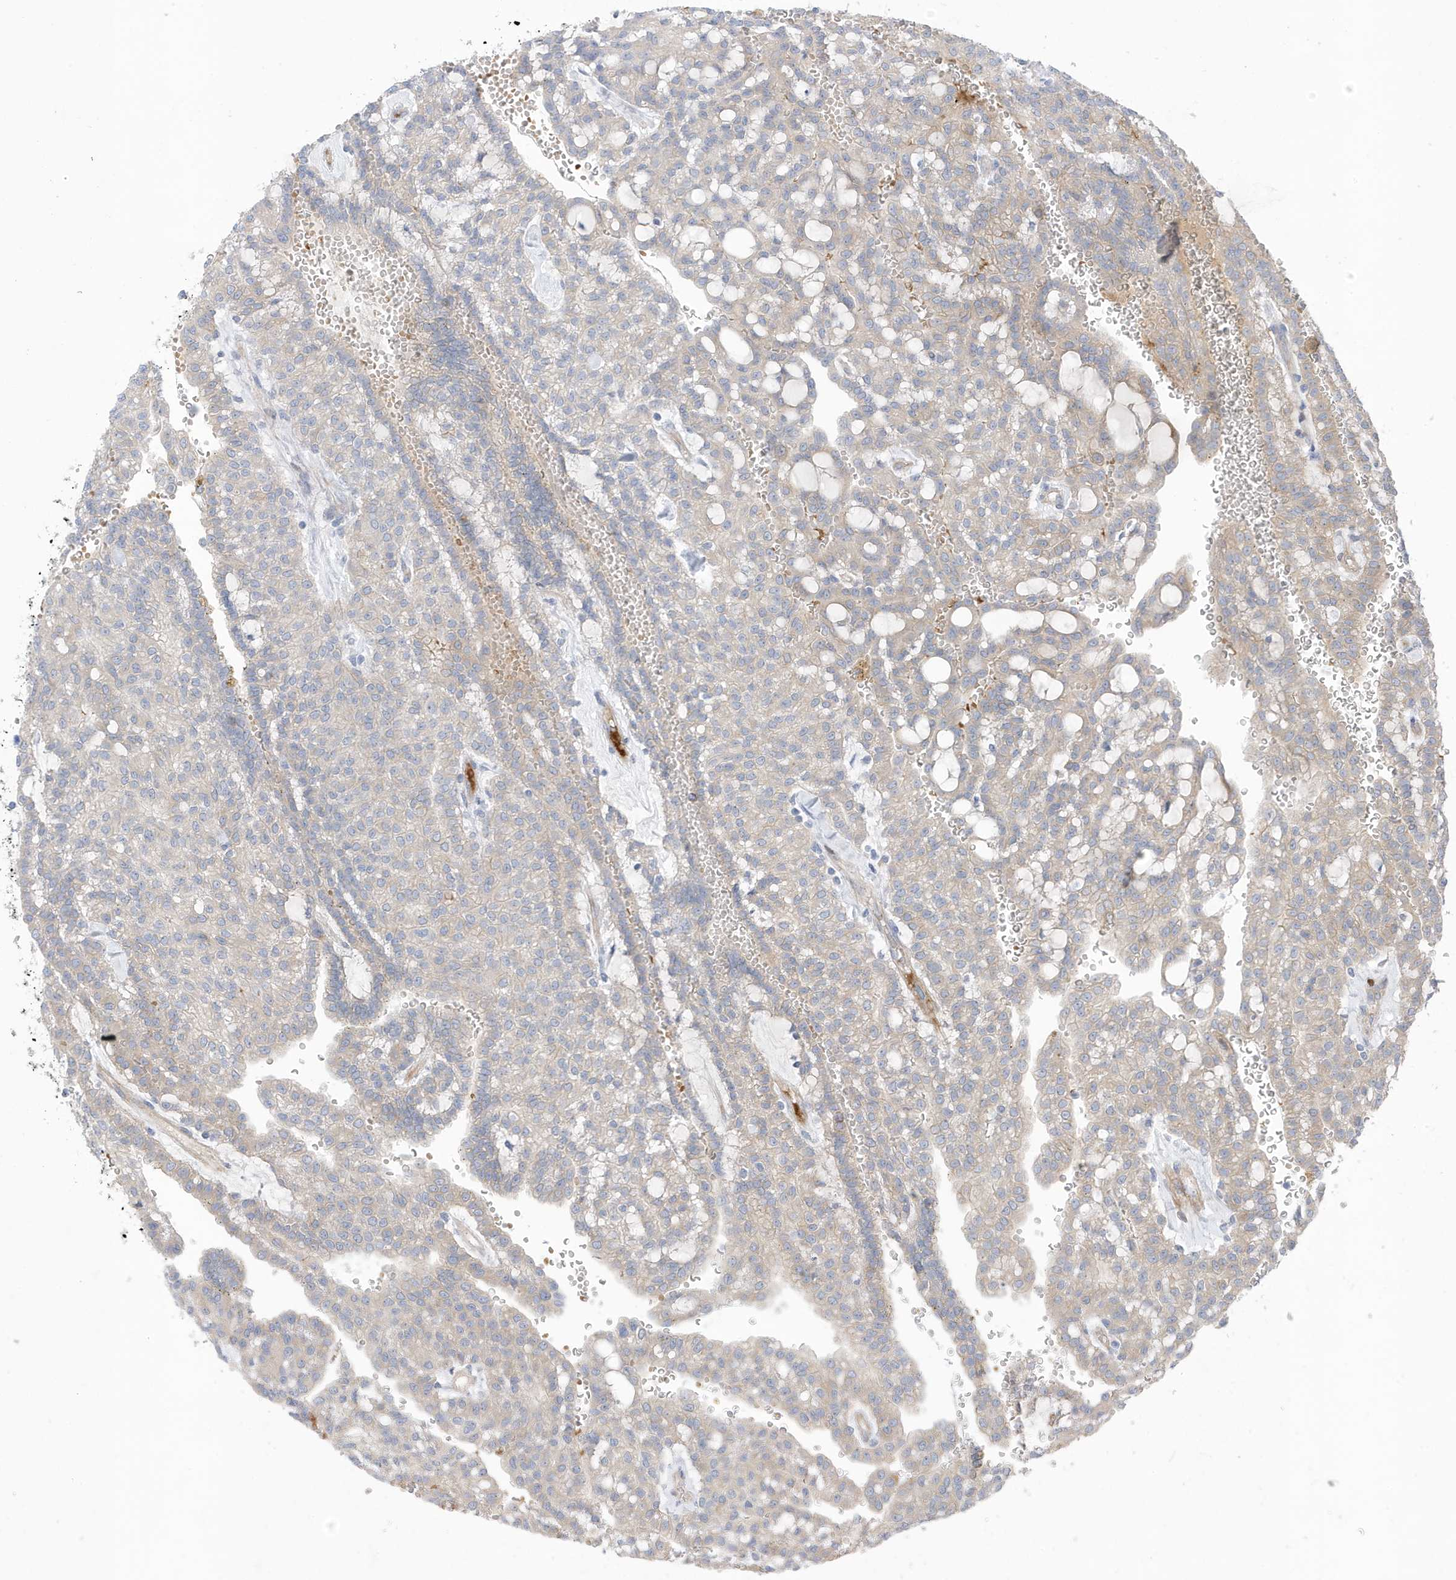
{"staining": {"intensity": "negative", "quantity": "none", "location": "none"}, "tissue": "renal cancer", "cell_type": "Tumor cells", "image_type": "cancer", "snomed": [{"axis": "morphology", "description": "Adenocarcinoma, NOS"}, {"axis": "topography", "description": "Kidney"}], "caption": "This is a photomicrograph of immunohistochemistry (IHC) staining of adenocarcinoma (renal), which shows no positivity in tumor cells.", "gene": "ATP13A5", "patient": {"sex": "male", "age": 63}}